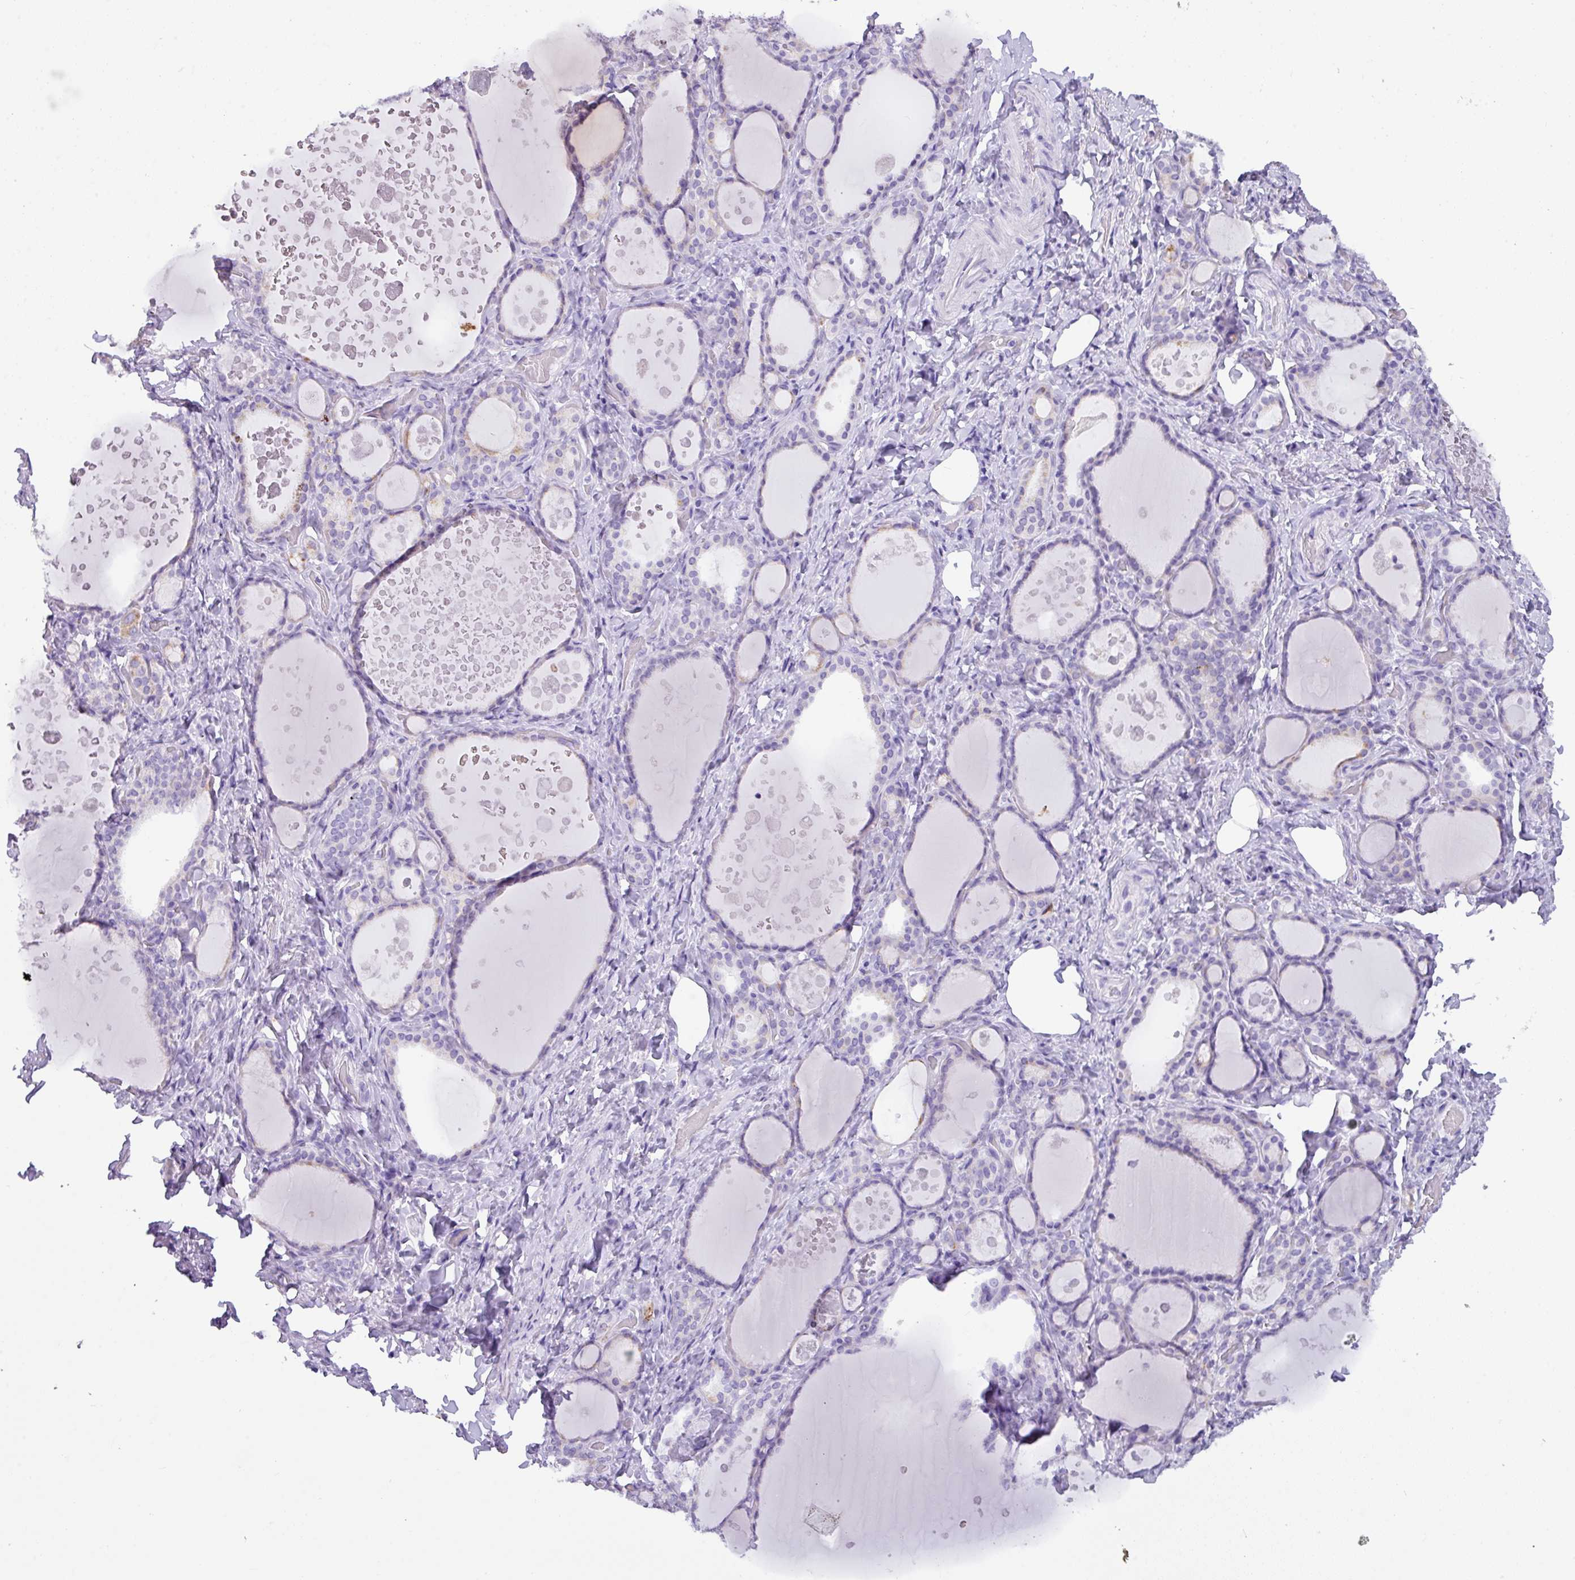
{"staining": {"intensity": "negative", "quantity": "none", "location": "none"}, "tissue": "thyroid gland", "cell_type": "Glandular cells", "image_type": "normal", "snomed": [{"axis": "morphology", "description": "Normal tissue, NOS"}, {"axis": "topography", "description": "Thyroid gland"}], "caption": "This is an immunohistochemistry (IHC) photomicrograph of unremarkable thyroid gland. There is no expression in glandular cells.", "gene": "NCCRP1", "patient": {"sex": "female", "age": 46}}